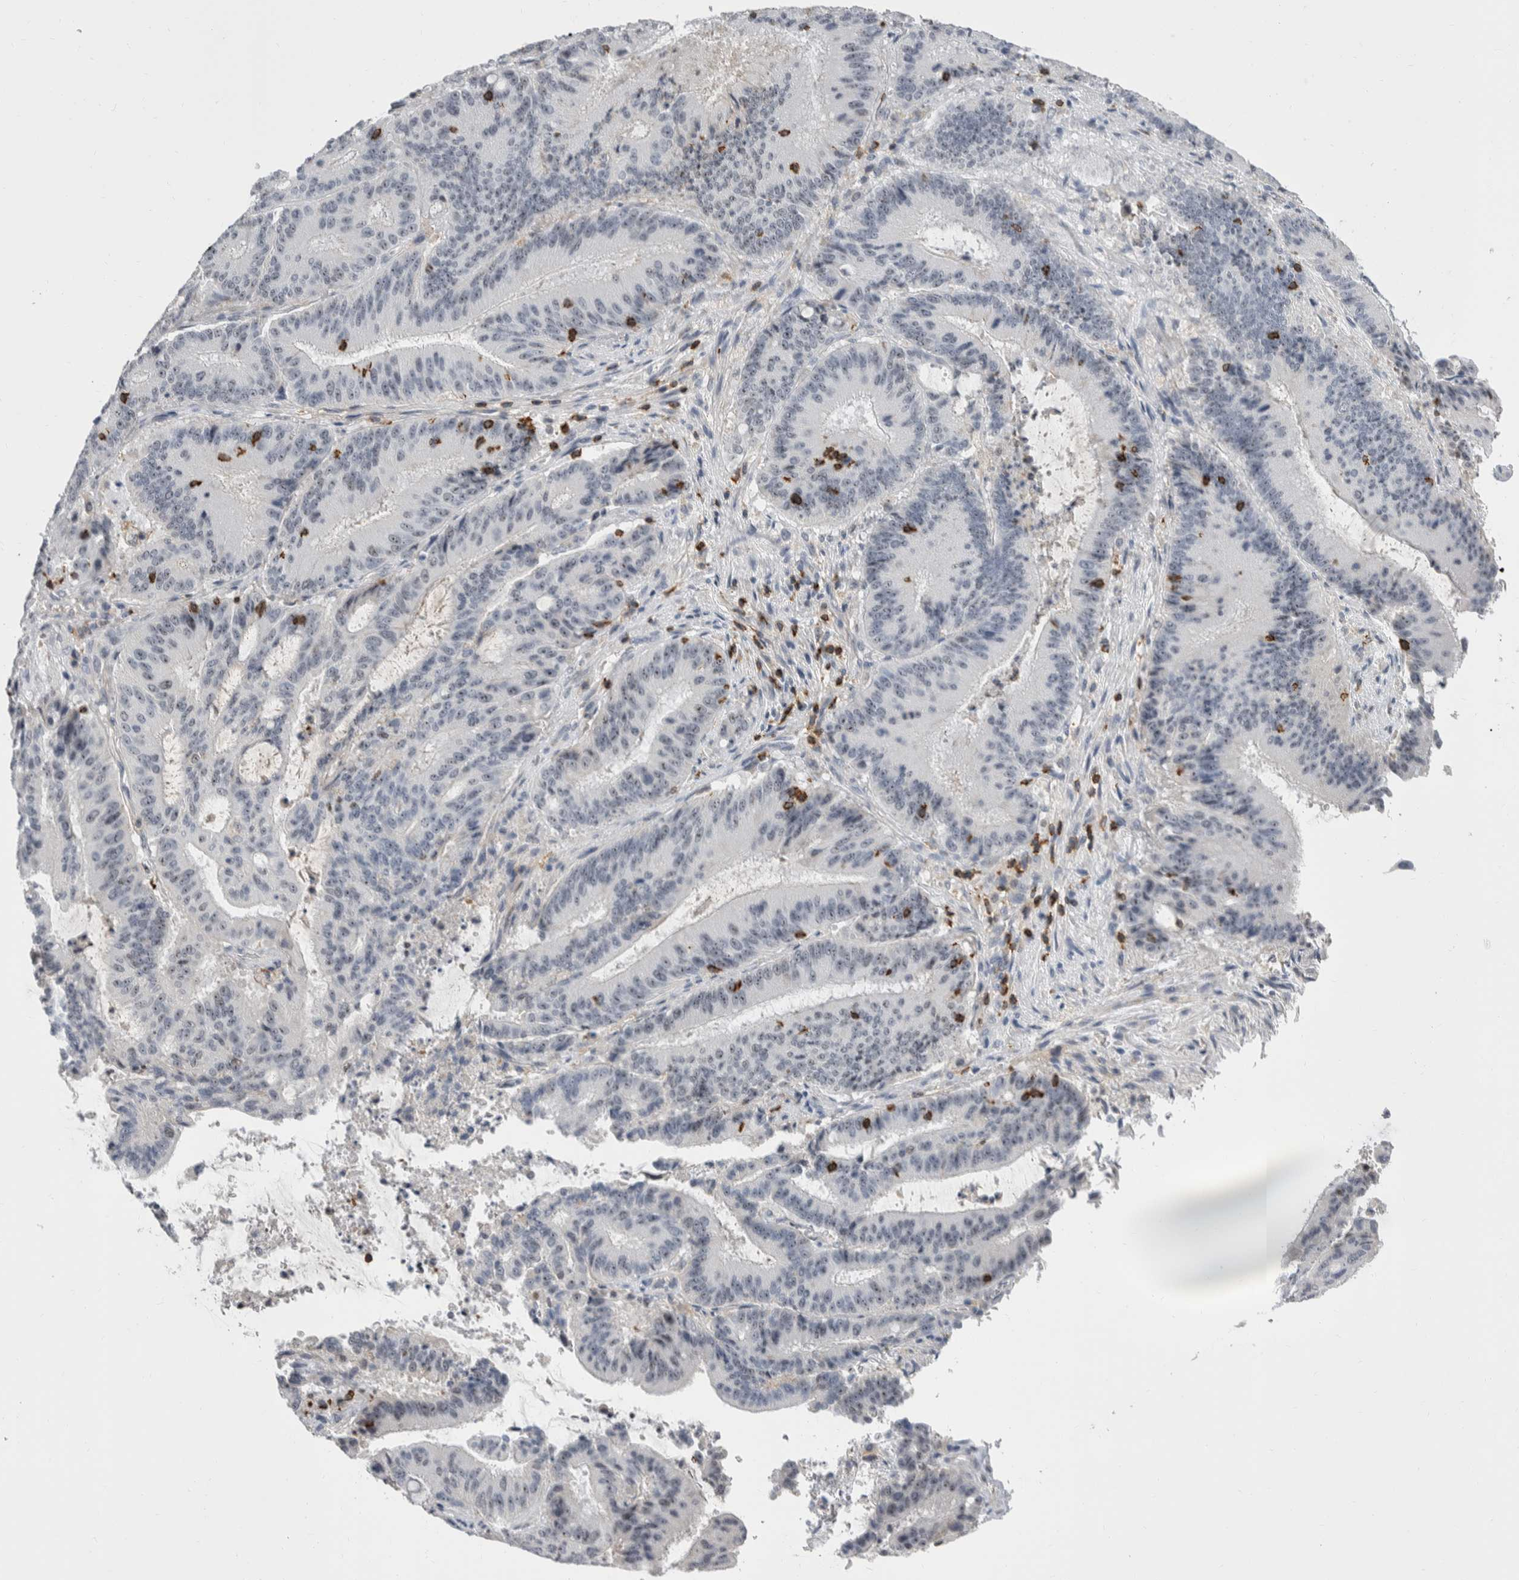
{"staining": {"intensity": "weak", "quantity": "25%-75%", "location": "nuclear"}, "tissue": "liver cancer", "cell_type": "Tumor cells", "image_type": "cancer", "snomed": [{"axis": "morphology", "description": "Normal tissue, NOS"}, {"axis": "morphology", "description": "Cholangiocarcinoma"}, {"axis": "topography", "description": "Liver"}, {"axis": "topography", "description": "Peripheral nerve tissue"}], "caption": "Immunohistochemical staining of human liver cancer (cholangiocarcinoma) demonstrates low levels of weak nuclear protein expression in approximately 25%-75% of tumor cells.", "gene": "CEP295NL", "patient": {"sex": "female", "age": 73}}